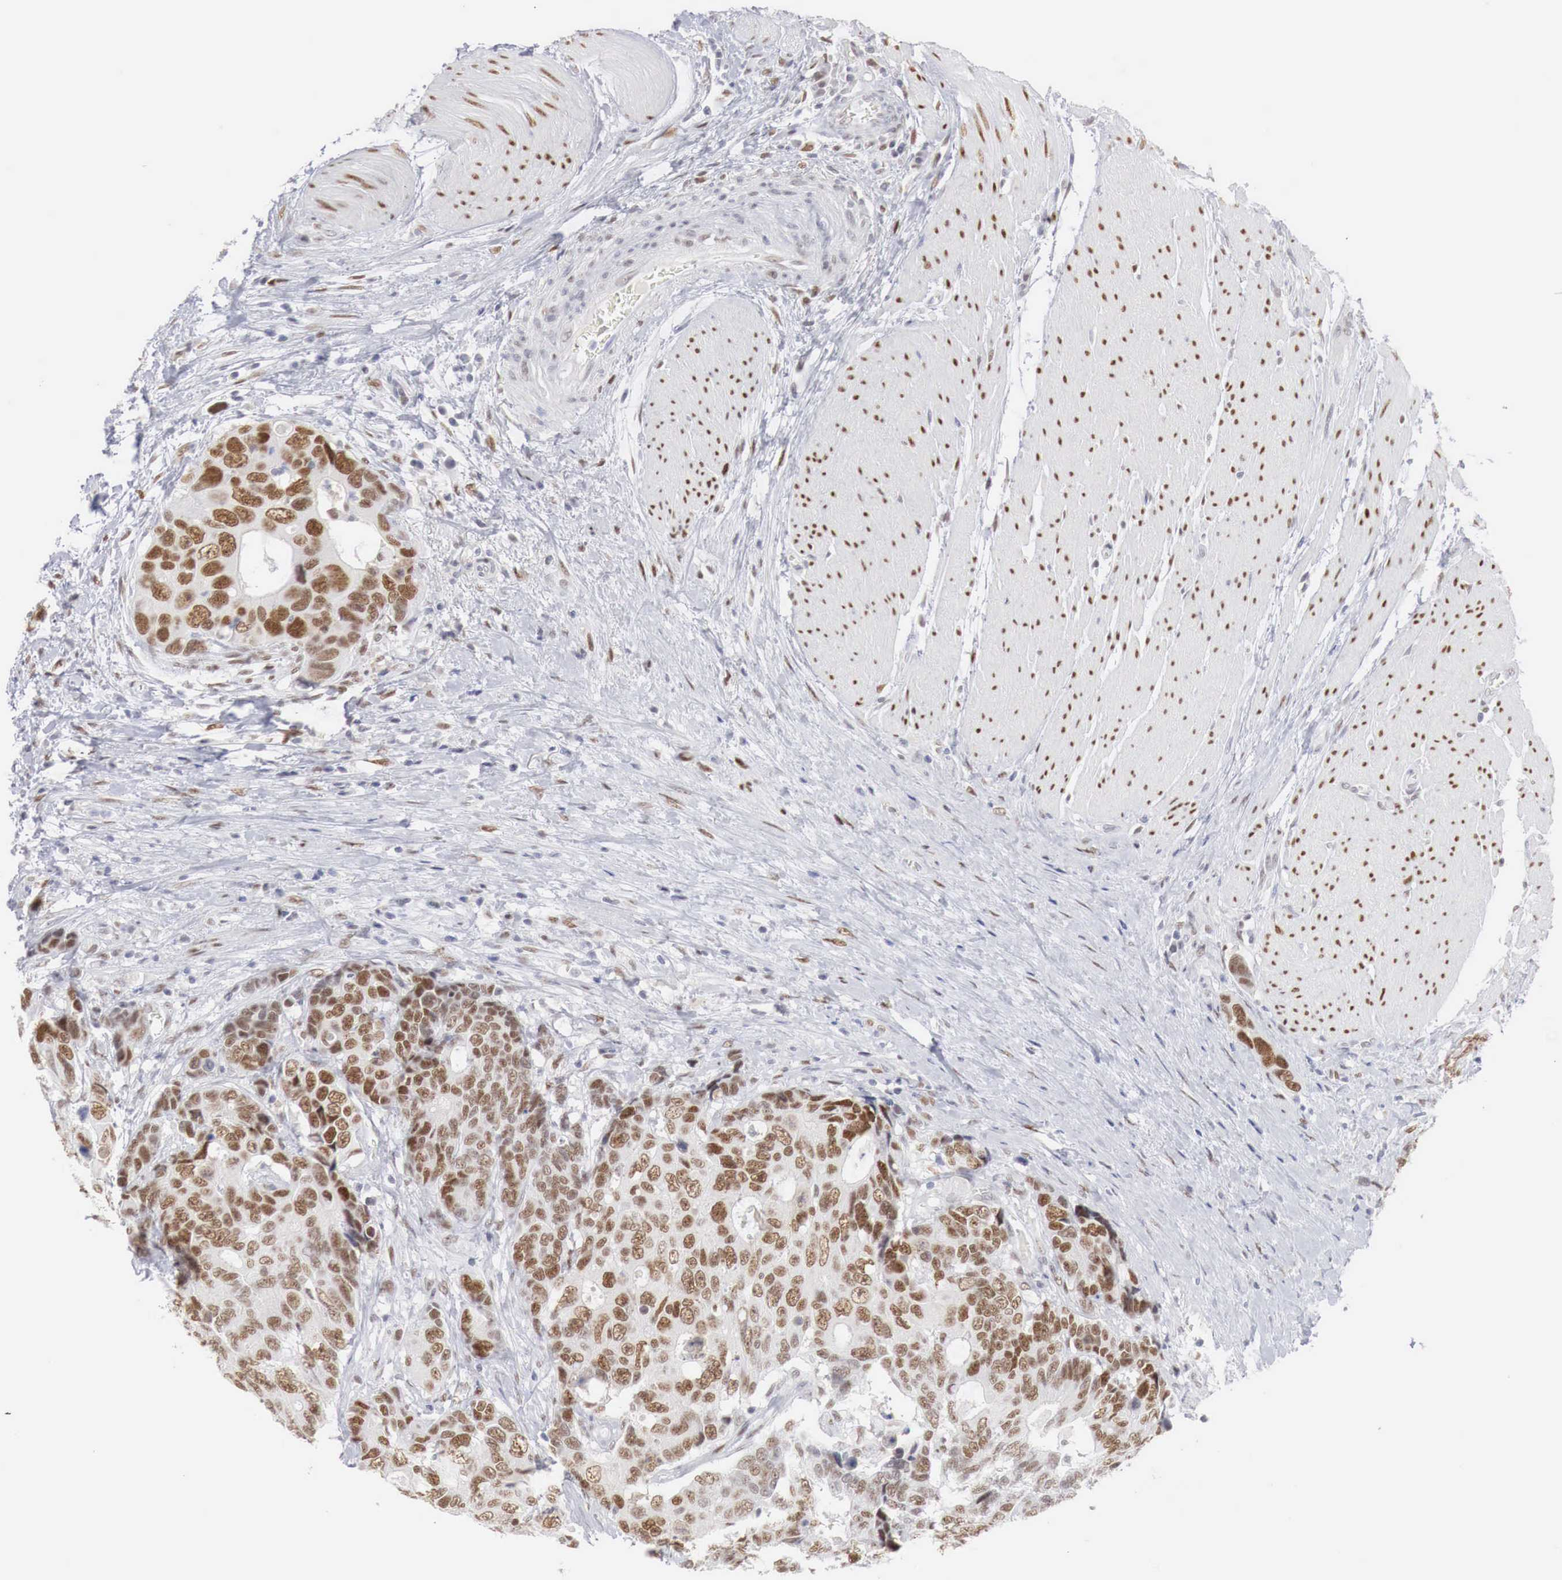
{"staining": {"intensity": "moderate", "quantity": ">75%", "location": "nuclear"}, "tissue": "colorectal cancer", "cell_type": "Tumor cells", "image_type": "cancer", "snomed": [{"axis": "morphology", "description": "Adenocarcinoma, NOS"}, {"axis": "topography", "description": "Rectum"}], "caption": "About >75% of tumor cells in colorectal cancer (adenocarcinoma) display moderate nuclear protein staining as visualized by brown immunohistochemical staining.", "gene": "FOXP2", "patient": {"sex": "female", "age": 67}}